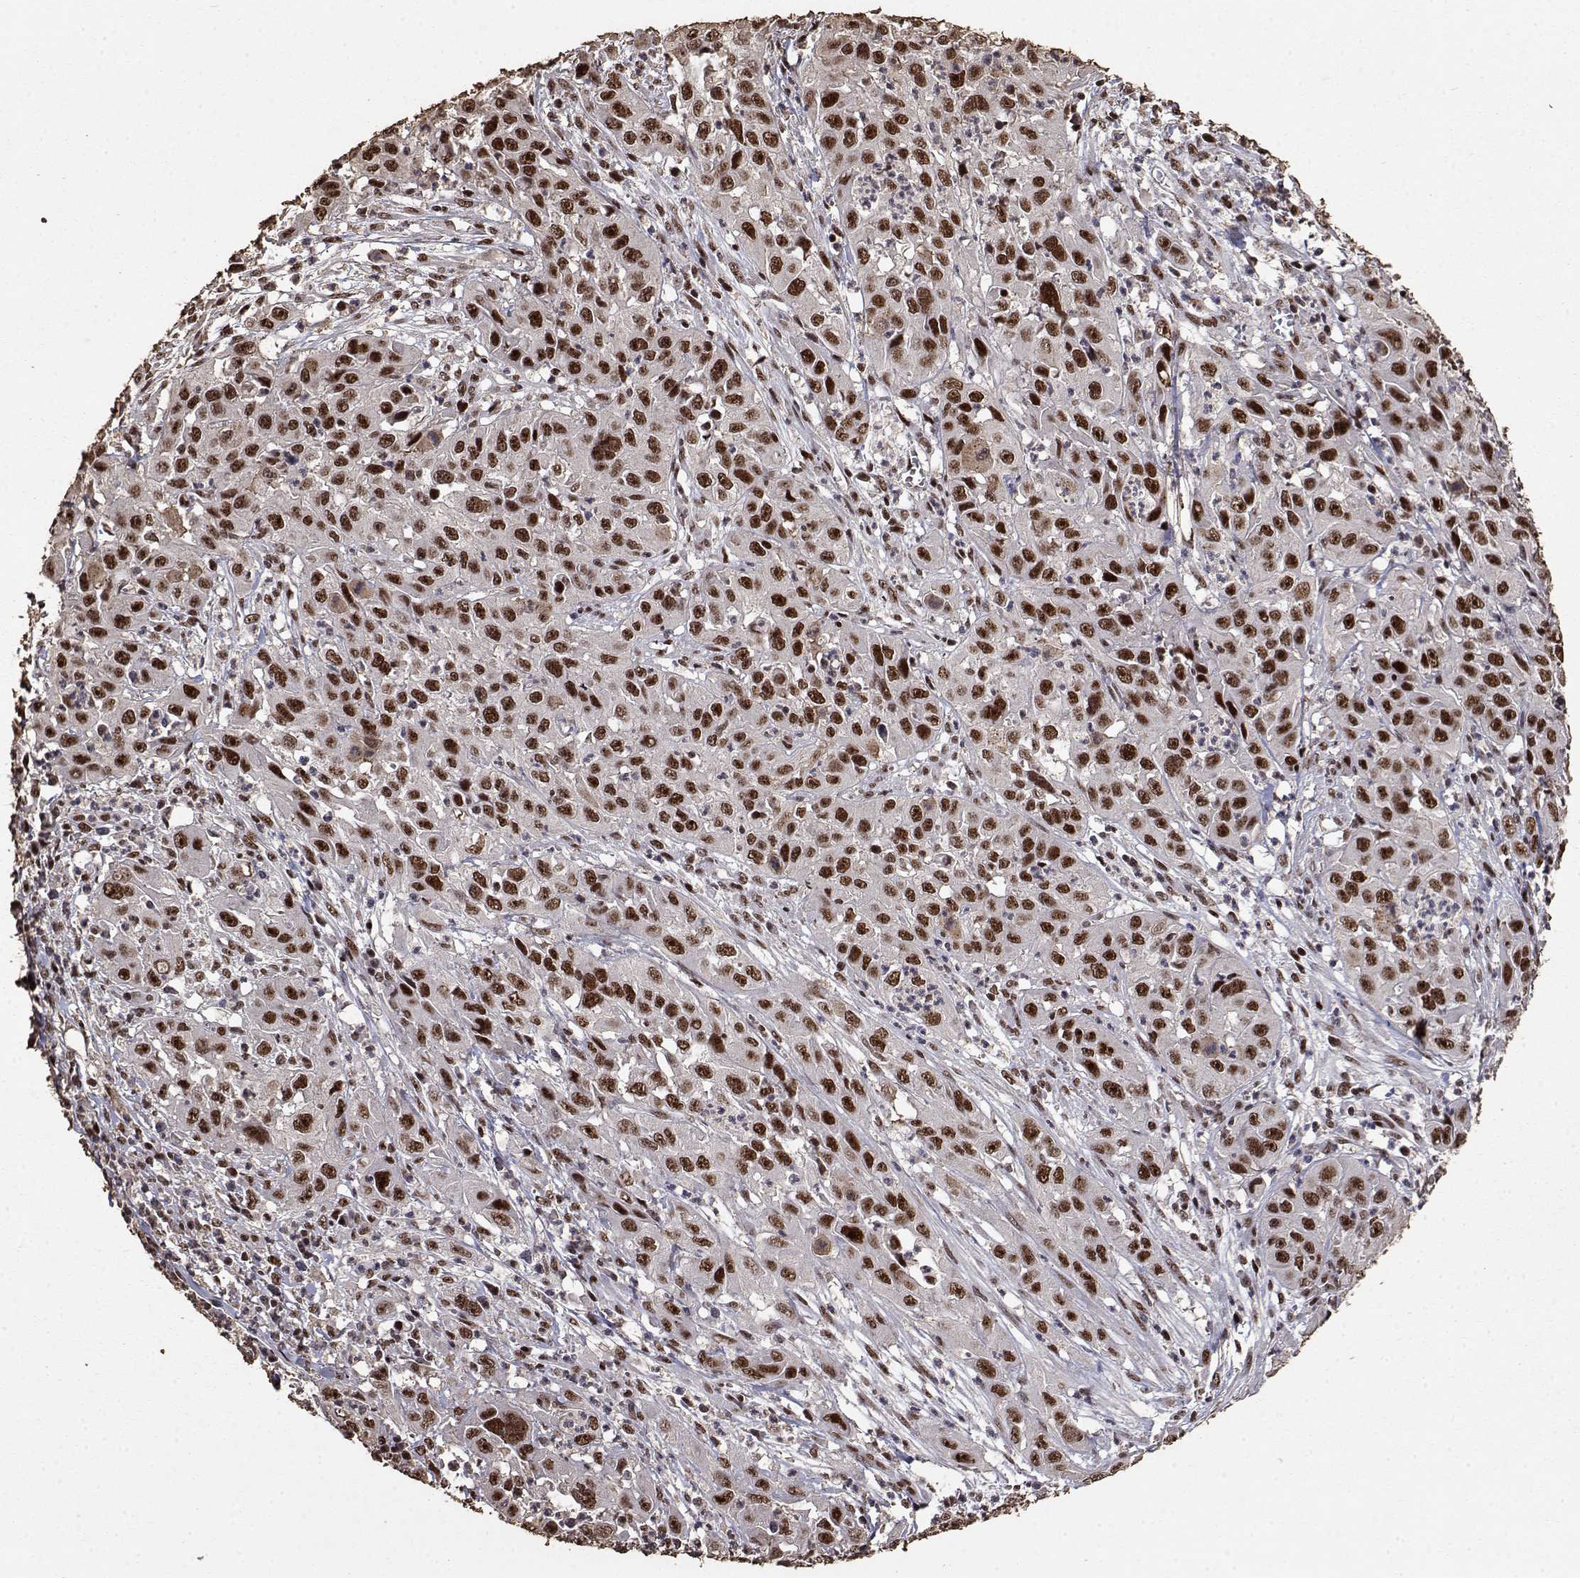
{"staining": {"intensity": "strong", "quantity": ">75%", "location": "nuclear"}, "tissue": "cervical cancer", "cell_type": "Tumor cells", "image_type": "cancer", "snomed": [{"axis": "morphology", "description": "Squamous cell carcinoma, NOS"}, {"axis": "topography", "description": "Cervix"}], "caption": "Squamous cell carcinoma (cervical) stained with immunohistochemistry exhibits strong nuclear positivity in about >75% of tumor cells.", "gene": "TOE1", "patient": {"sex": "female", "age": 32}}